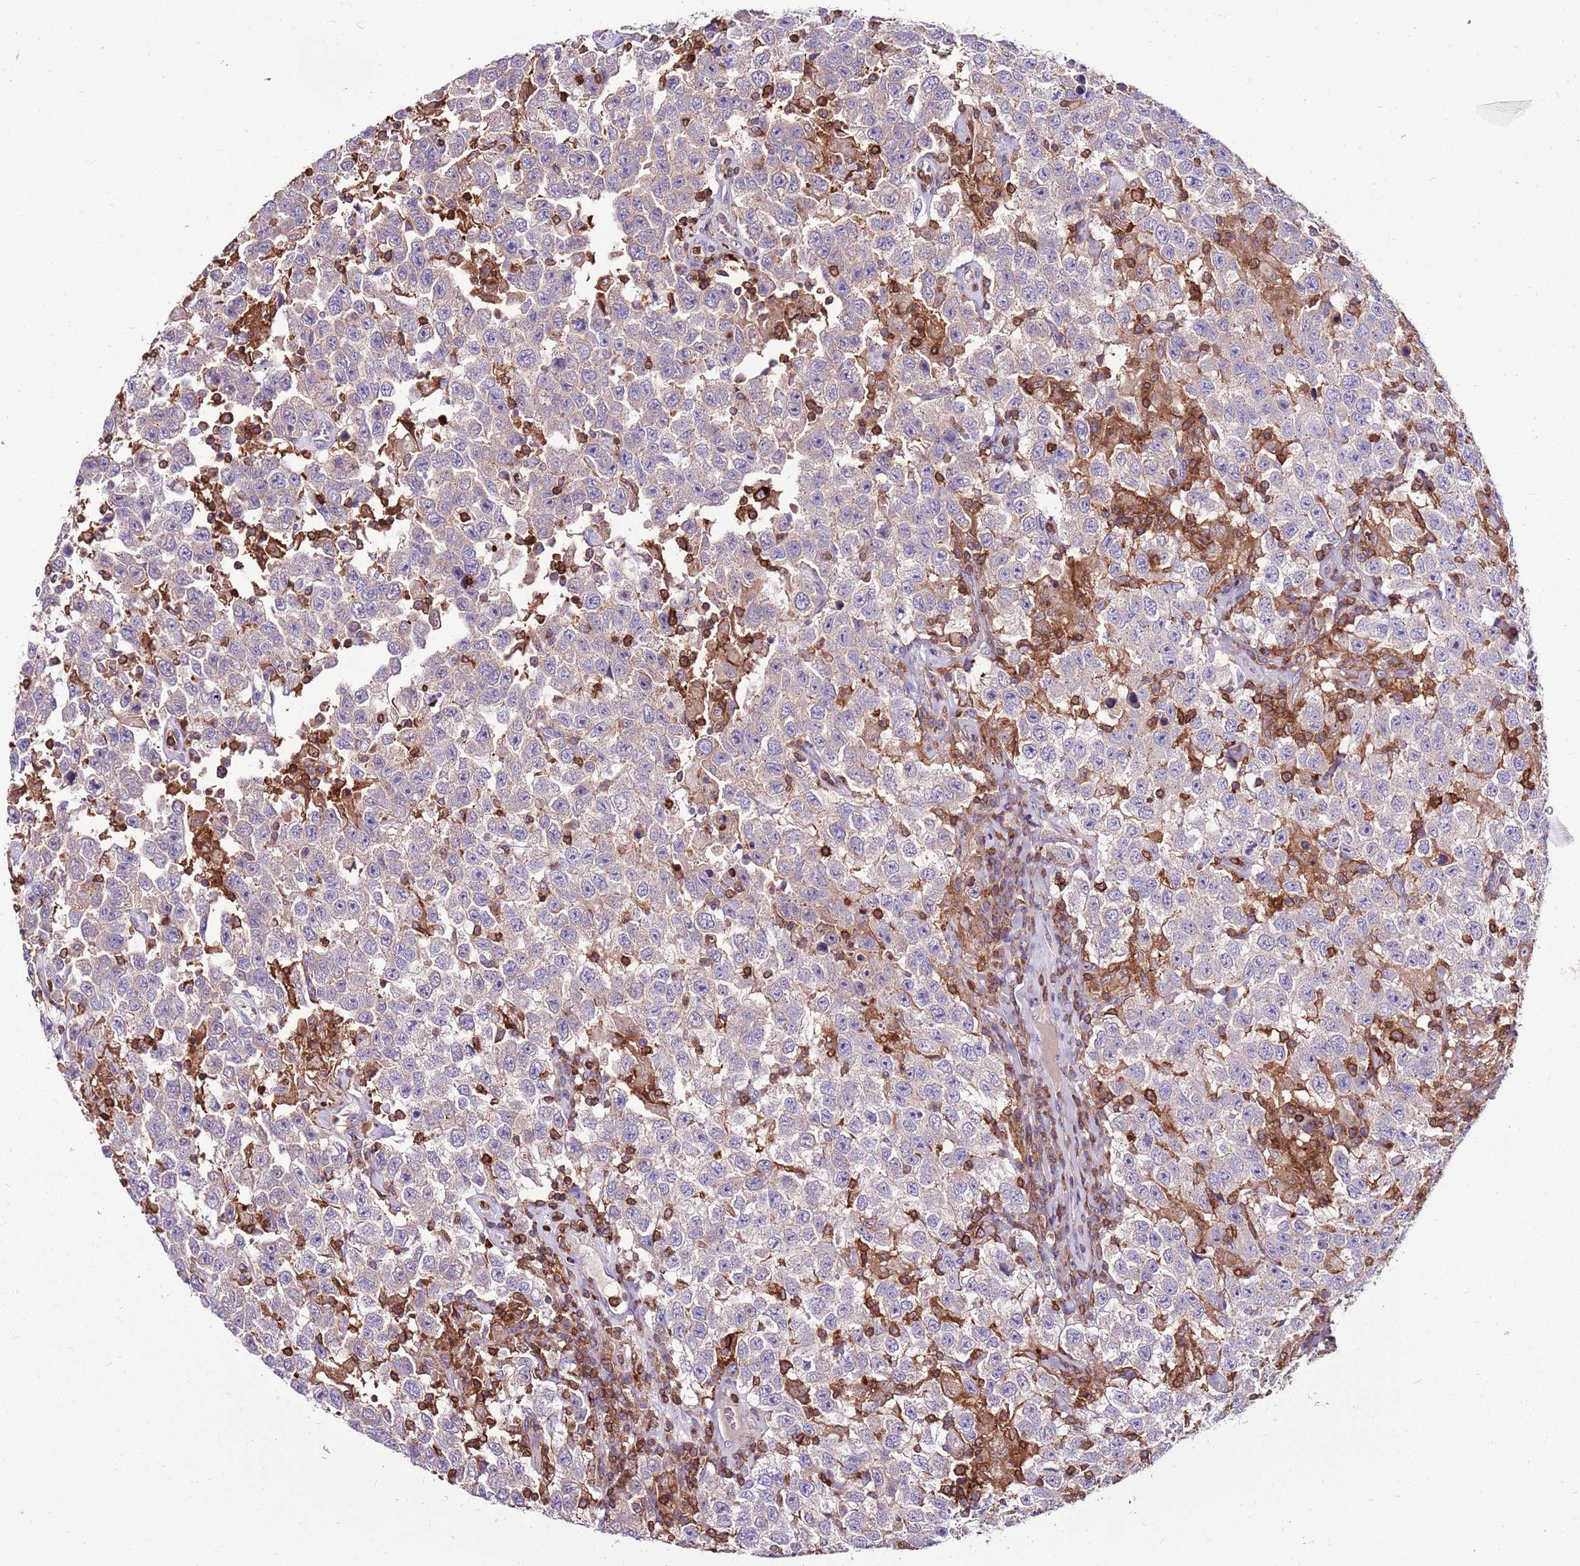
{"staining": {"intensity": "weak", "quantity": "<25%", "location": "cytoplasmic/membranous"}, "tissue": "testis cancer", "cell_type": "Tumor cells", "image_type": "cancer", "snomed": [{"axis": "morphology", "description": "Seminoma, NOS"}, {"axis": "topography", "description": "Testis"}], "caption": "Seminoma (testis) was stained to show a protein in brown. There is no significant positivity in tumor cells. (Brightfield microscopy of DAB (3,3'-diaminobenzidine) IHC at high magnification).", "gene": "ZSWIM1", "patient": {"sex": "male", "age": 41}}